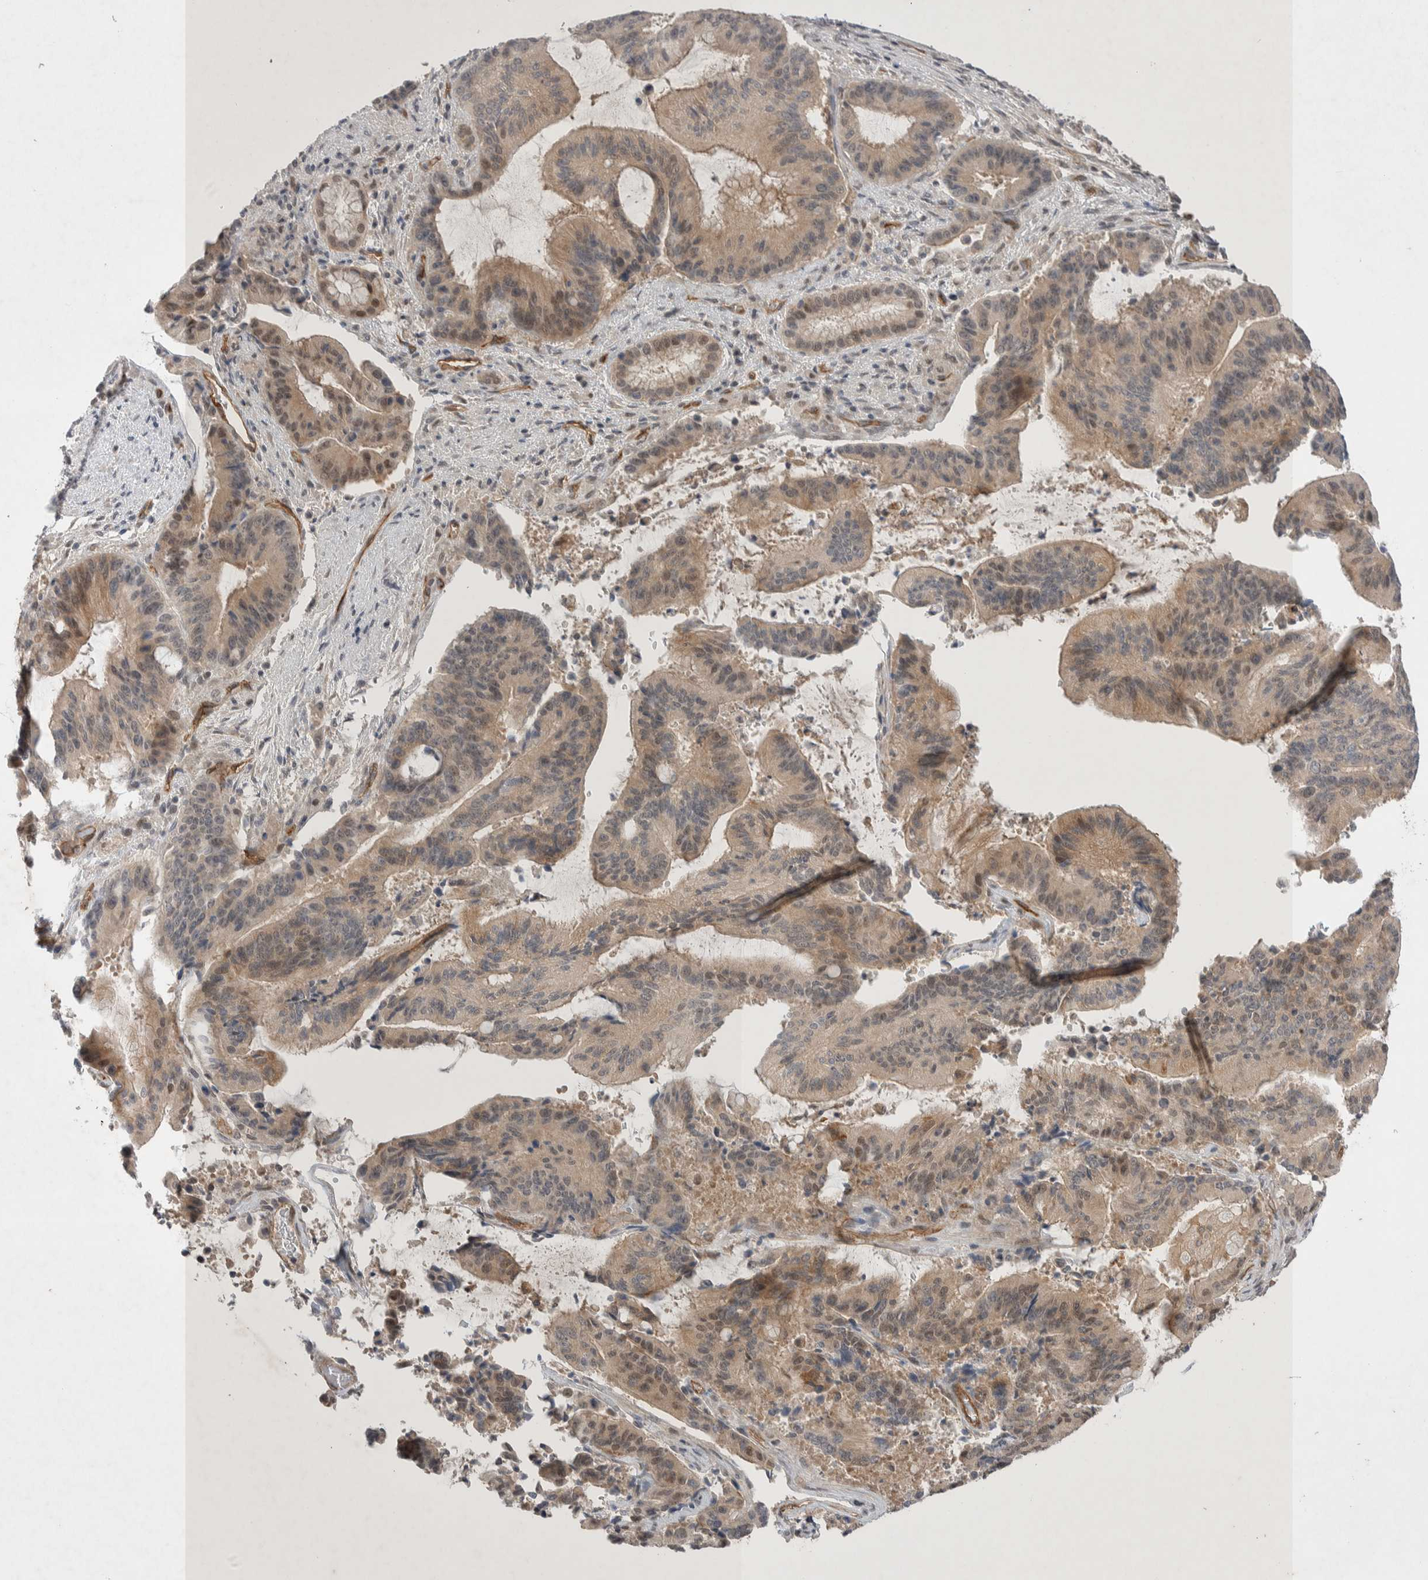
{"staining": {"intensity": "weak", "quantity": ">75%", "location": "cytoplasmic/membranous,nuclear"}, "tissue": "liver cancer", "cell_type": "Tumor cells", "image_type": "cancer", "snomed": [{"axis": "morphology", "description": "Normal tissue, NOS"}, {"axis": "morphology", "description": "Cholangiocarcinoma"}, {"axis": "topography", "description": "Liver"}, {"axis": "topography", "description": "Peripheral nerve tissue"}], "caption": "The immunohistochemical stain labels weak cytoplasmic/membranous and nuclear expression in tumor cells of cholangiocarcinoma (liver) tissue.", "gene": "ZNF704", "patient": {"sex": "female", "age": 73}}